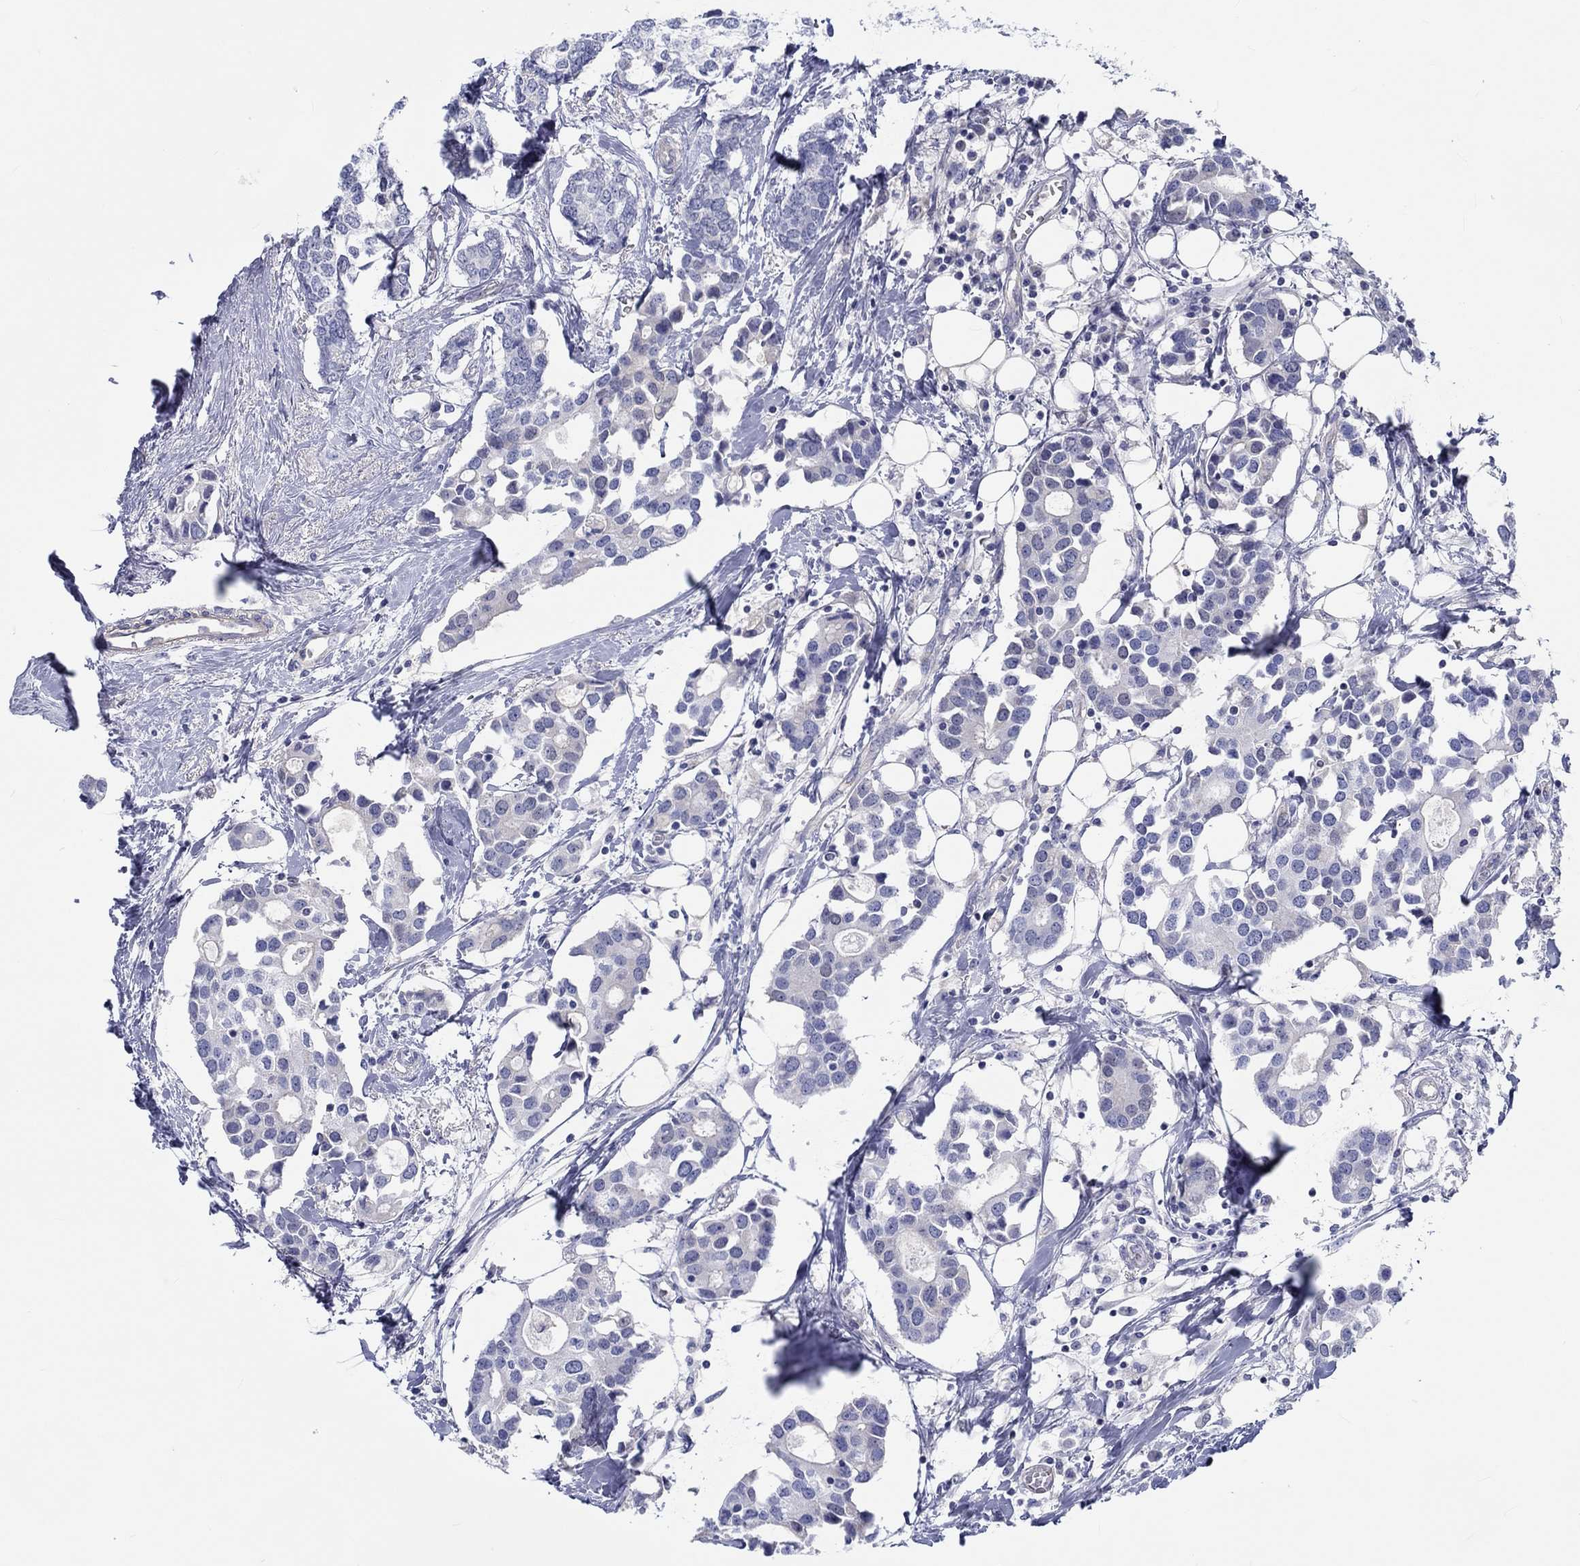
{"staining": {"intensity": "negative", "quantity": "none", "location": "none"}, "tissue": "breast cancer", "cell_type": "Tumor cells", "image_type": "cancer", "snomed": [{"axis": "morphology", "description": "Duct carcinoma"}, {"axis": "topography", "description": "Breast"}], "caption": "A histopathology image of invasive ductal carcinoma (breast) stained for a protein reveals no brown staining in tumor cells.", "gene": "CDY2B", "patient": {"sex": "female", "age": 83}}